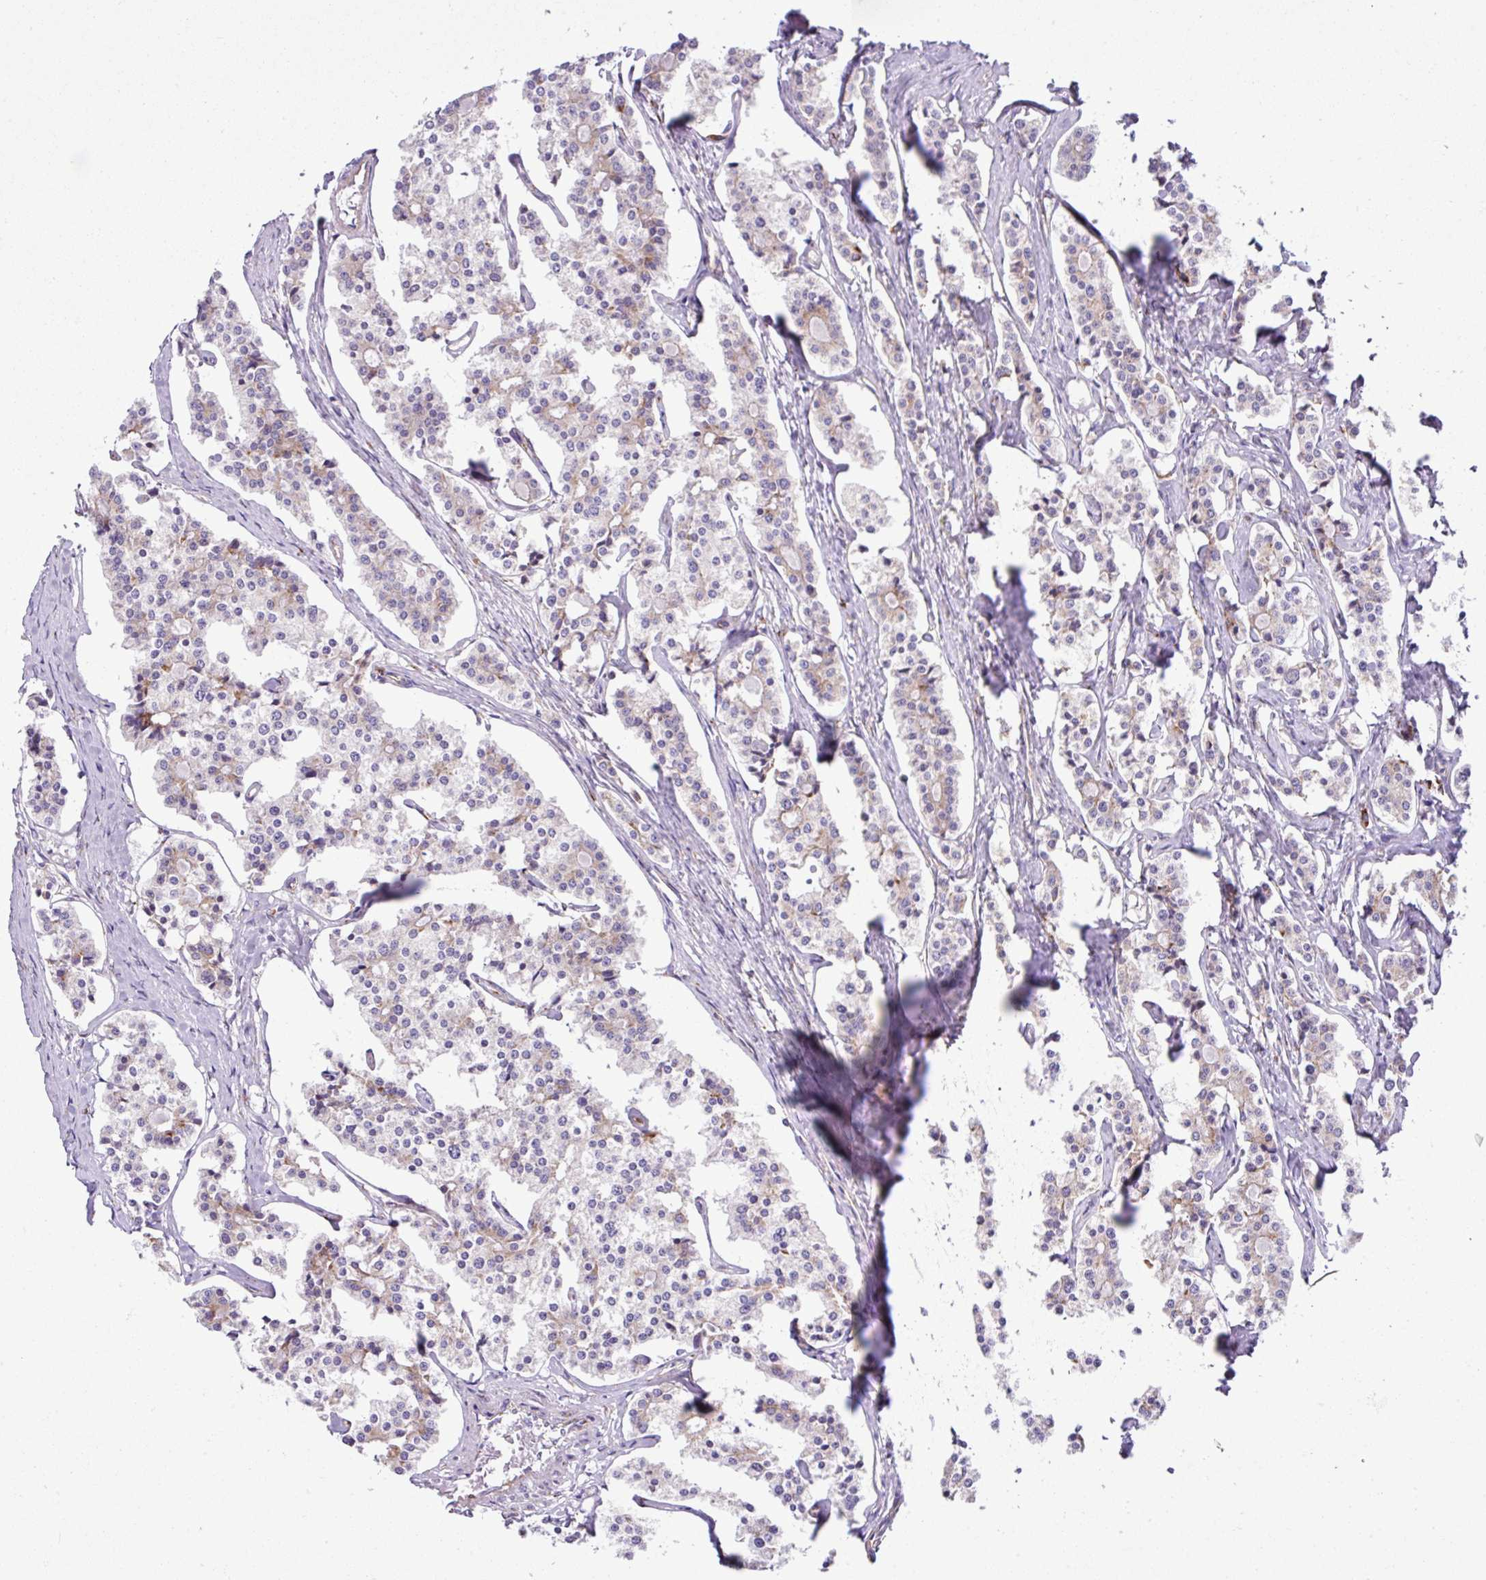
{"staining": {"intensity": "weak", "quantity": "<25%", "location": "cytoplasmic/membranous"}, "tissue": "carcinoid", "cell_type": "Tumor cells", "image_type": "cancer", "snomed": [{"axis": "morphology", "description": "Carcinoid, malignant, NOS"}, {"axis": "topography", "description": "Small intestine"}], "caption": "This is a image of immunohistochemistry (IHC) staining of carcinoid, which shows no positivity in tumor cells.", "gene": "CFAP97", "patient": {"sex": "male", "age": 63}}